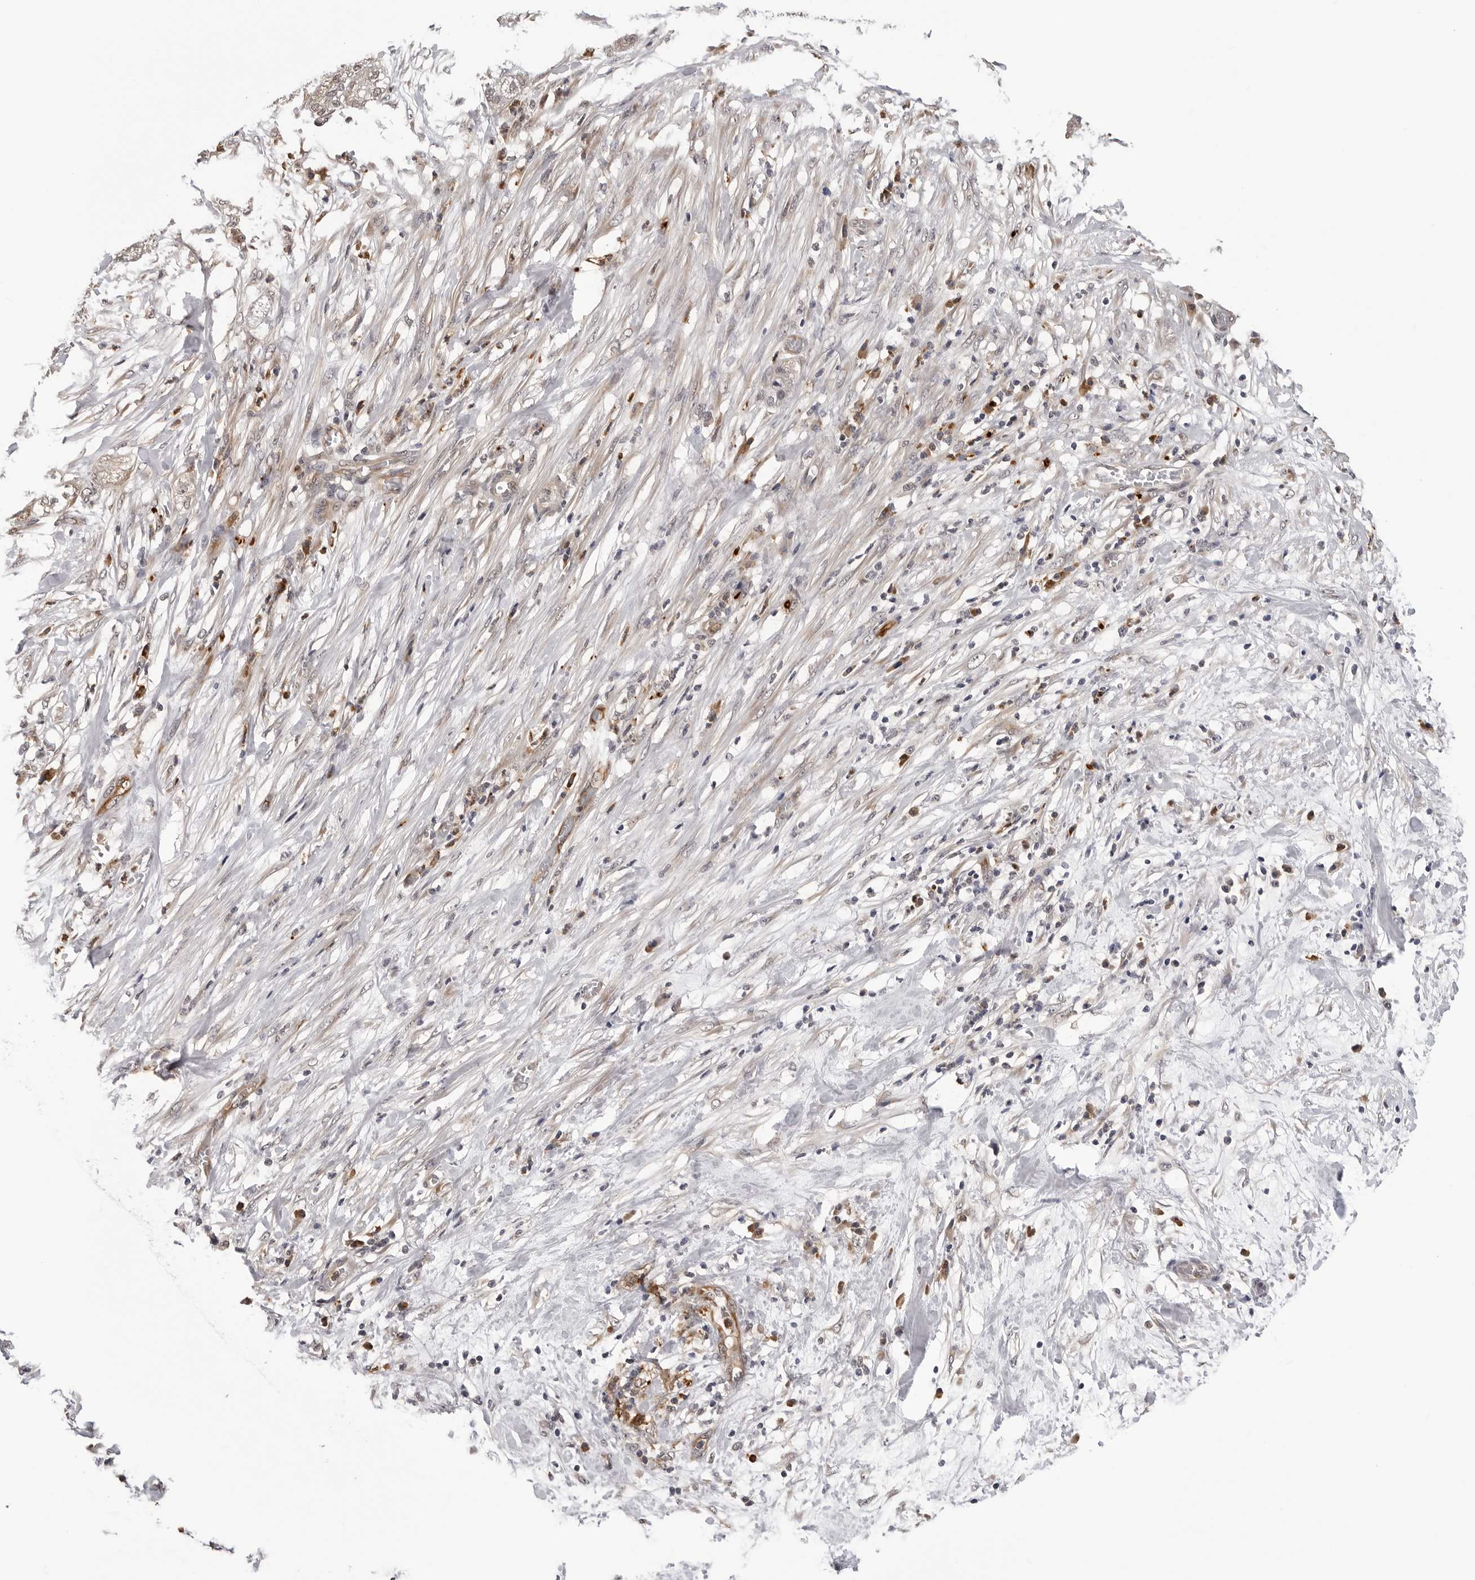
{"staining": {"intensity": "weak", "quantity": "<25%", "location": "cytoplasmic/membranous"}, "tissue": "pancreatic cancer", "cell_type": "Tumor cells", "image_type": "cancer", "snomed": [{"axis": "morphology", "description": "Adenocarcinoma, NOS"}, {"axis": "topography", "description": "Pancreas"}], "caption": "Human pancreatic adenocarcinoma stained for a protein using immunohistochemistry (IHC) reveals no staining in tumor cells.", "gene": "TRMT13", "patient": {"sex": "female", "age": 78}}